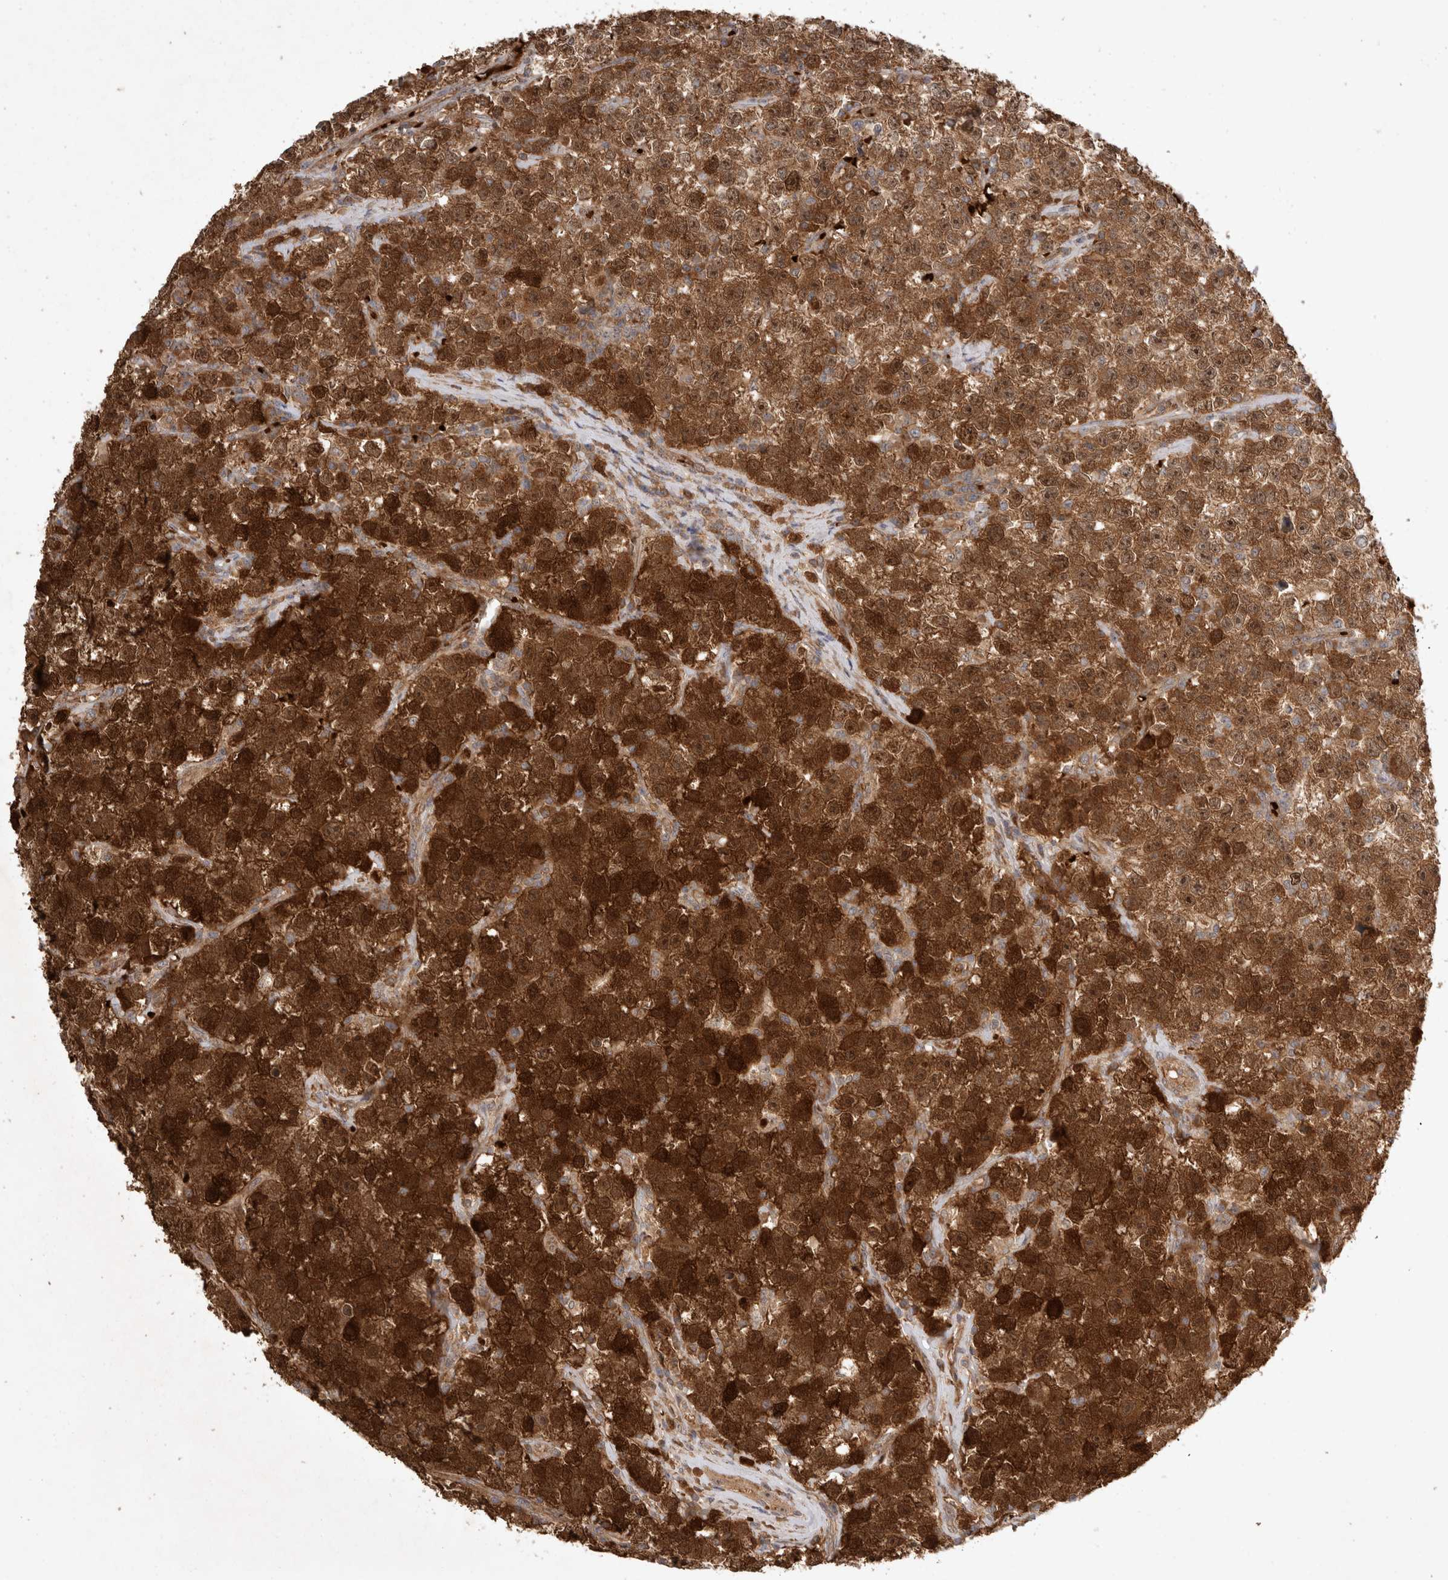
{"staining": {"intensity": "strong", "quantity": ">75%", "location": "cytoplasmic/membranous,nuclear"}, "tissue": "testis cancer", "cell_type": "Tumor cells", "image_type": "cancer", "snomed": [{"axis": "morphology", "description": "Seminoma, NOS"}, {"axis": "topography", "description": "Testis"}], "caption": "Testis seminoma tissue shows strong cytoplasmic/membranous and nuclear positivity in about >75% of tumor cells", "gene": "FAM221A", "patient": {"sex": "male", "age": 22}}